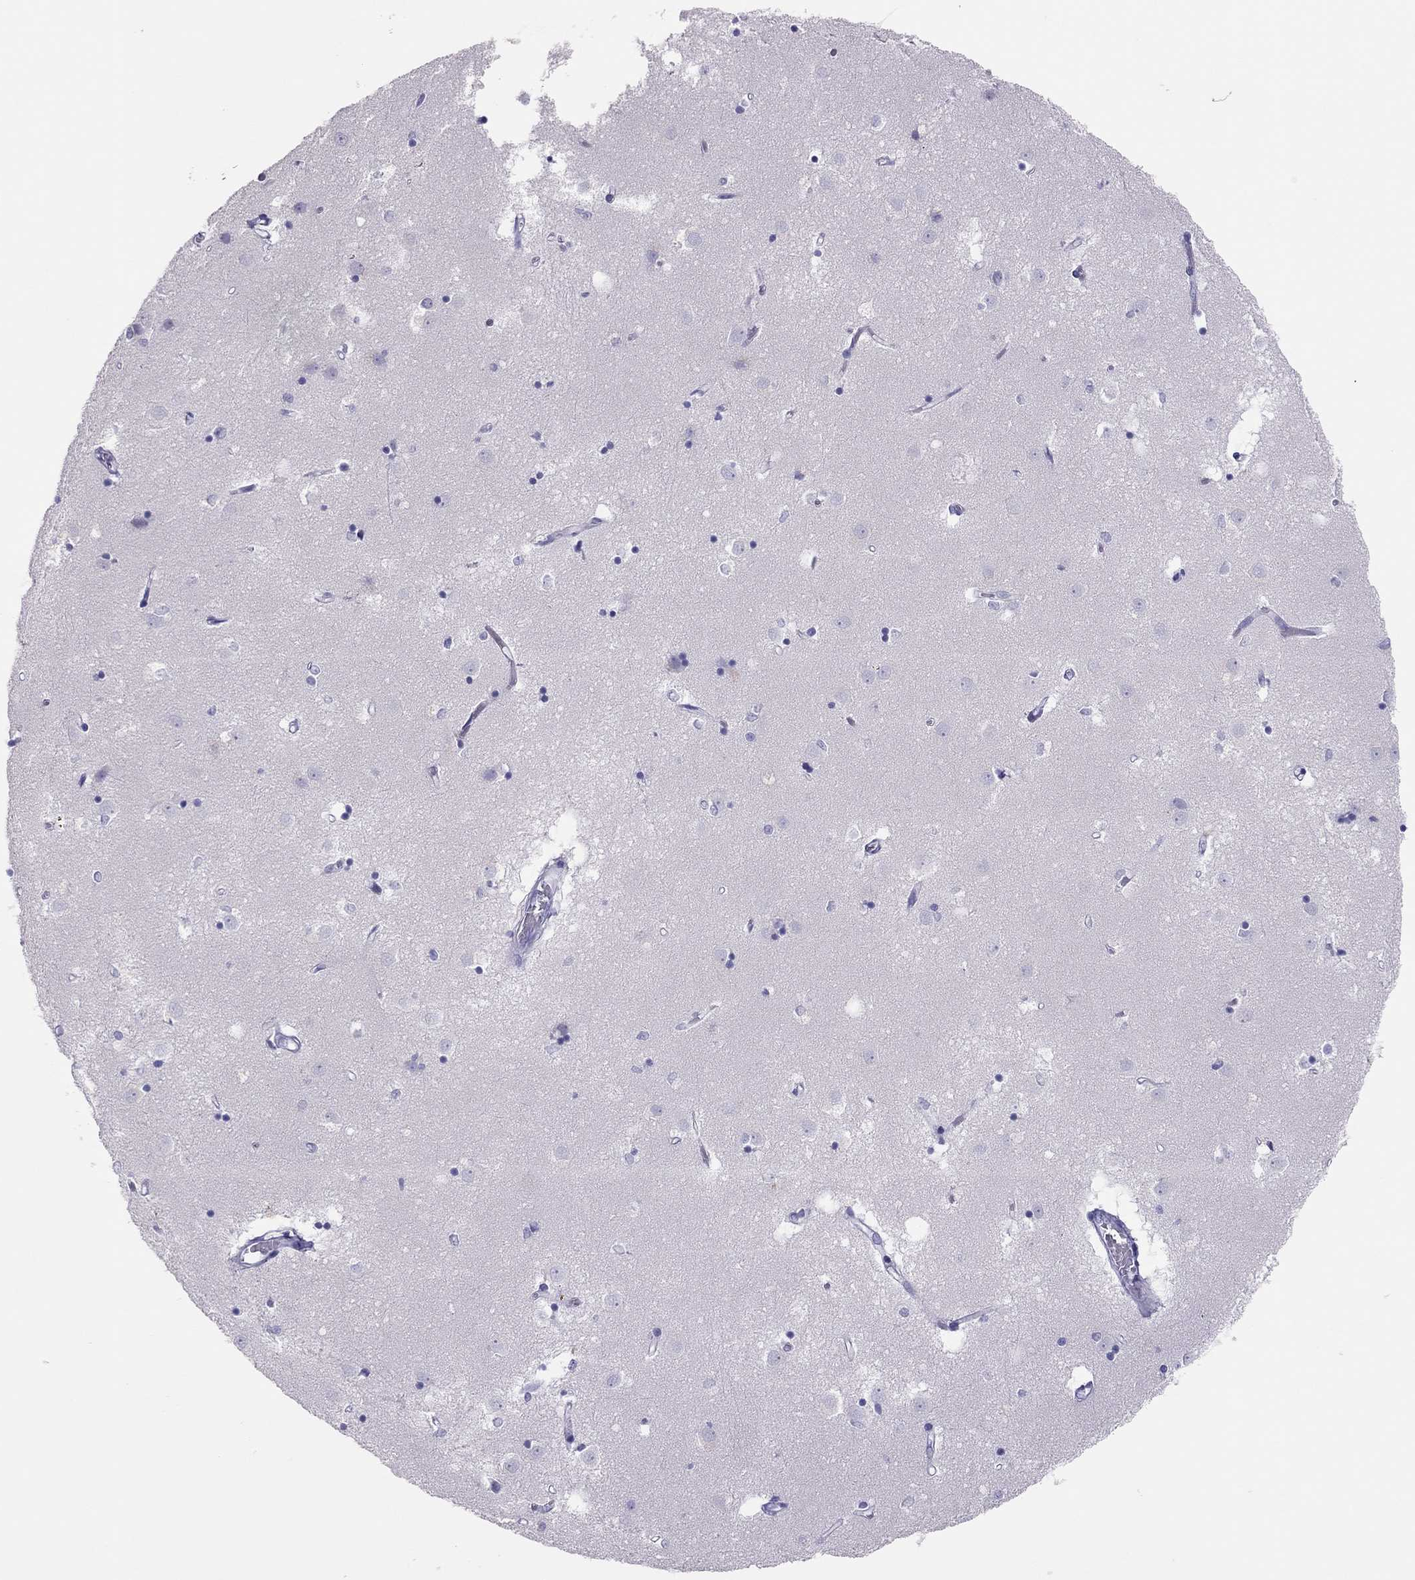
{"staining": {"intensity": "negative", "quantity": "none", "location": "none"}, "tissue": "caudate", "cell_type": "Glial cells", "image_type": "normal", "snomed": [{"axis": "morphology", "description": "Normal tissue, NOS"}, {"axis": "topography", "description": "Lateral ventricle wall"}], "caption": "Immunohistochemistry of unremarkable caudate demonstrates no staining in glial cells.", "gene": "TSHB", "patient": {"sex": "male", "age": 54}}